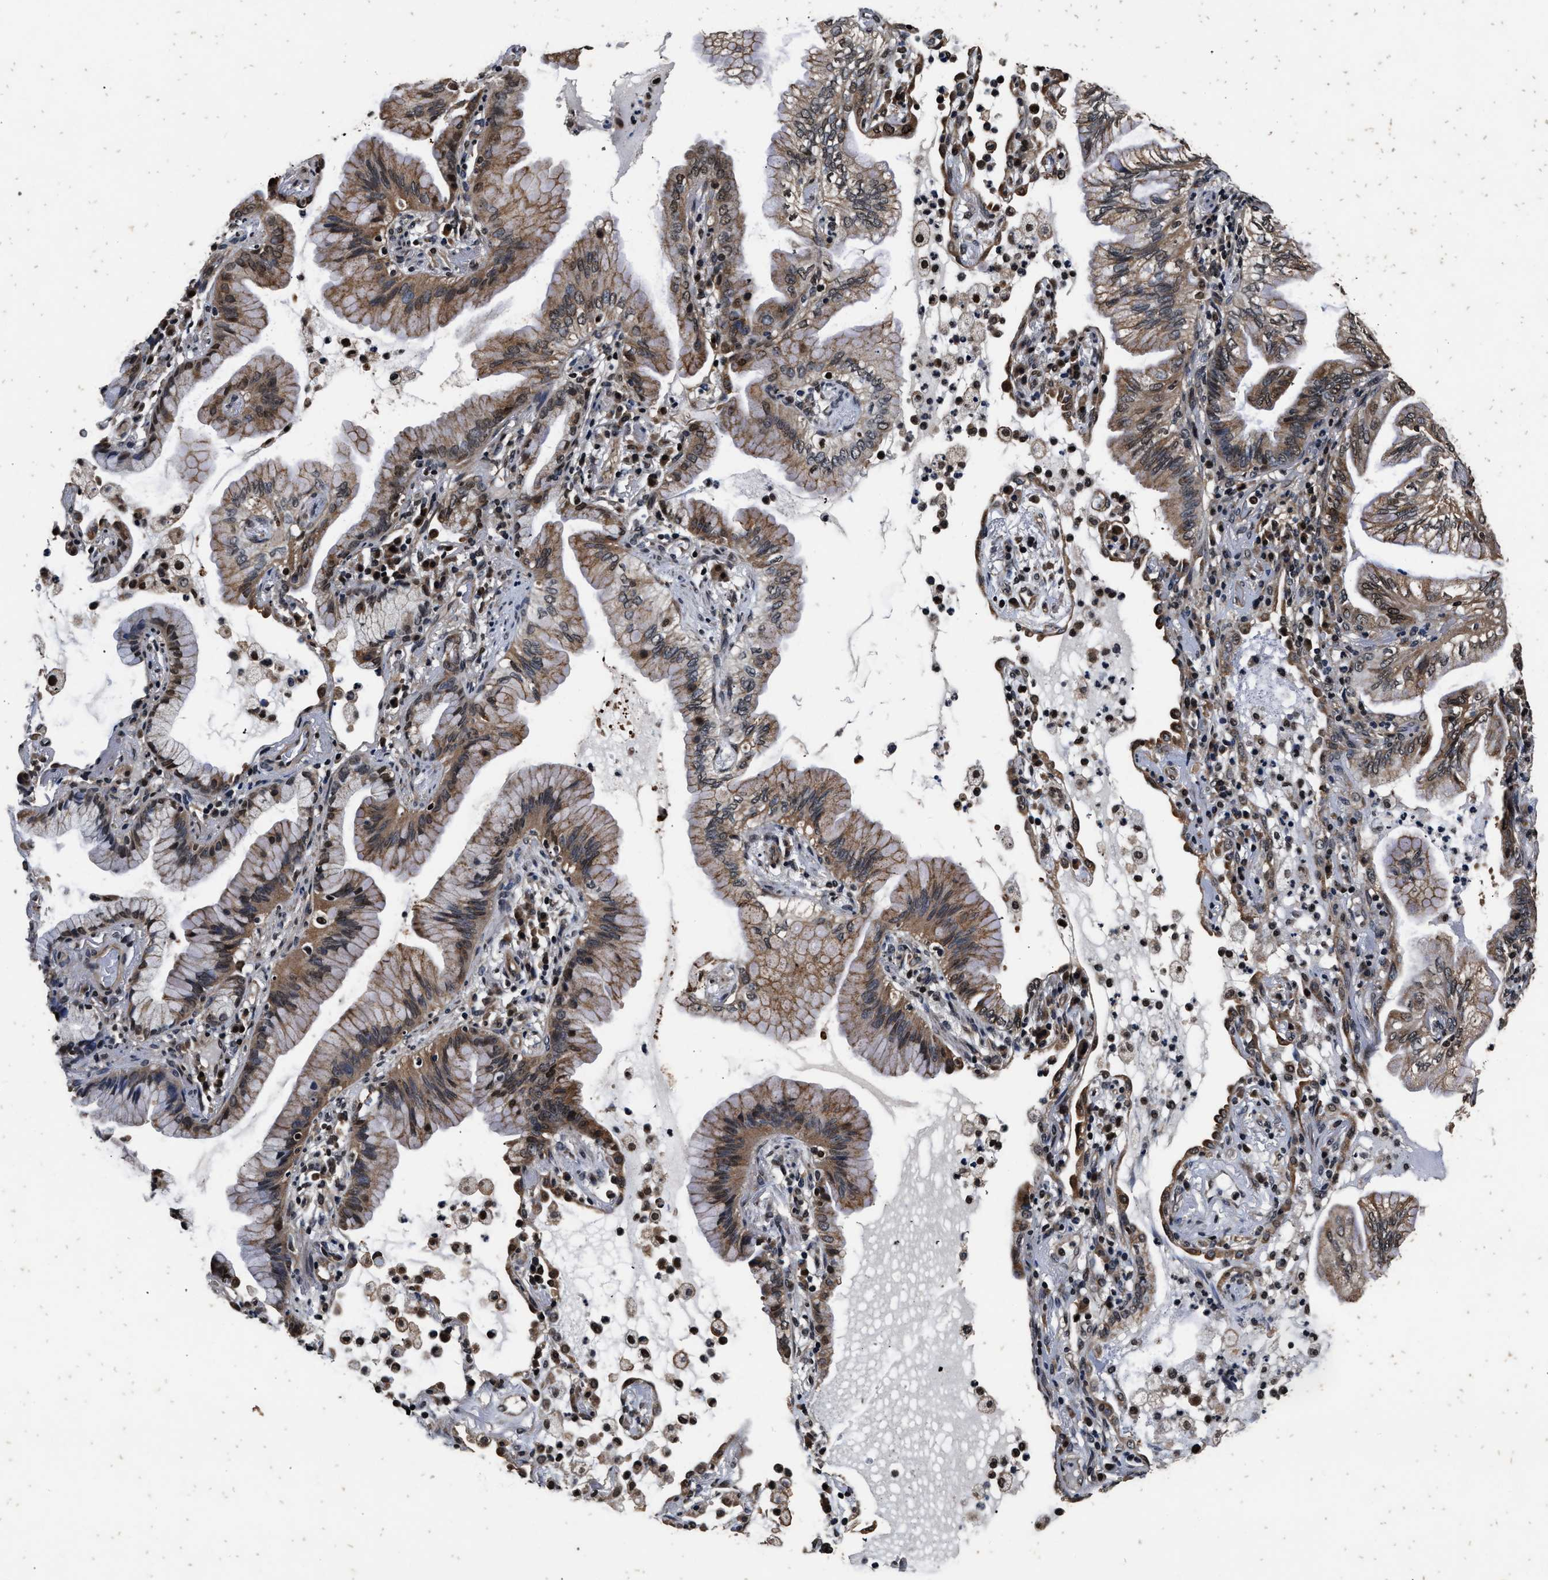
{"staining": {"intensity": "moderate", "quantity": ">75%", "location": "cytoplasmic/membranous"}, "tissue": "lung cancer", "cell_type": "Tumor cells", "image_type": "cancer", "snomed": [{"axis": "morphology", "description": "Adenocarcinoma, NOS"}, {"axis": "topography", "description": "Lung"}], "caption": "This micrograph displays immunohistochemistry (IHC) staining of lung cancer (adenocarcinoma), with medium moderate cytoplasmic/membranous expression in about >75% of tumor cells.", "gene": "CSTF1", "patient": {"sex": "female", "age": 70}}